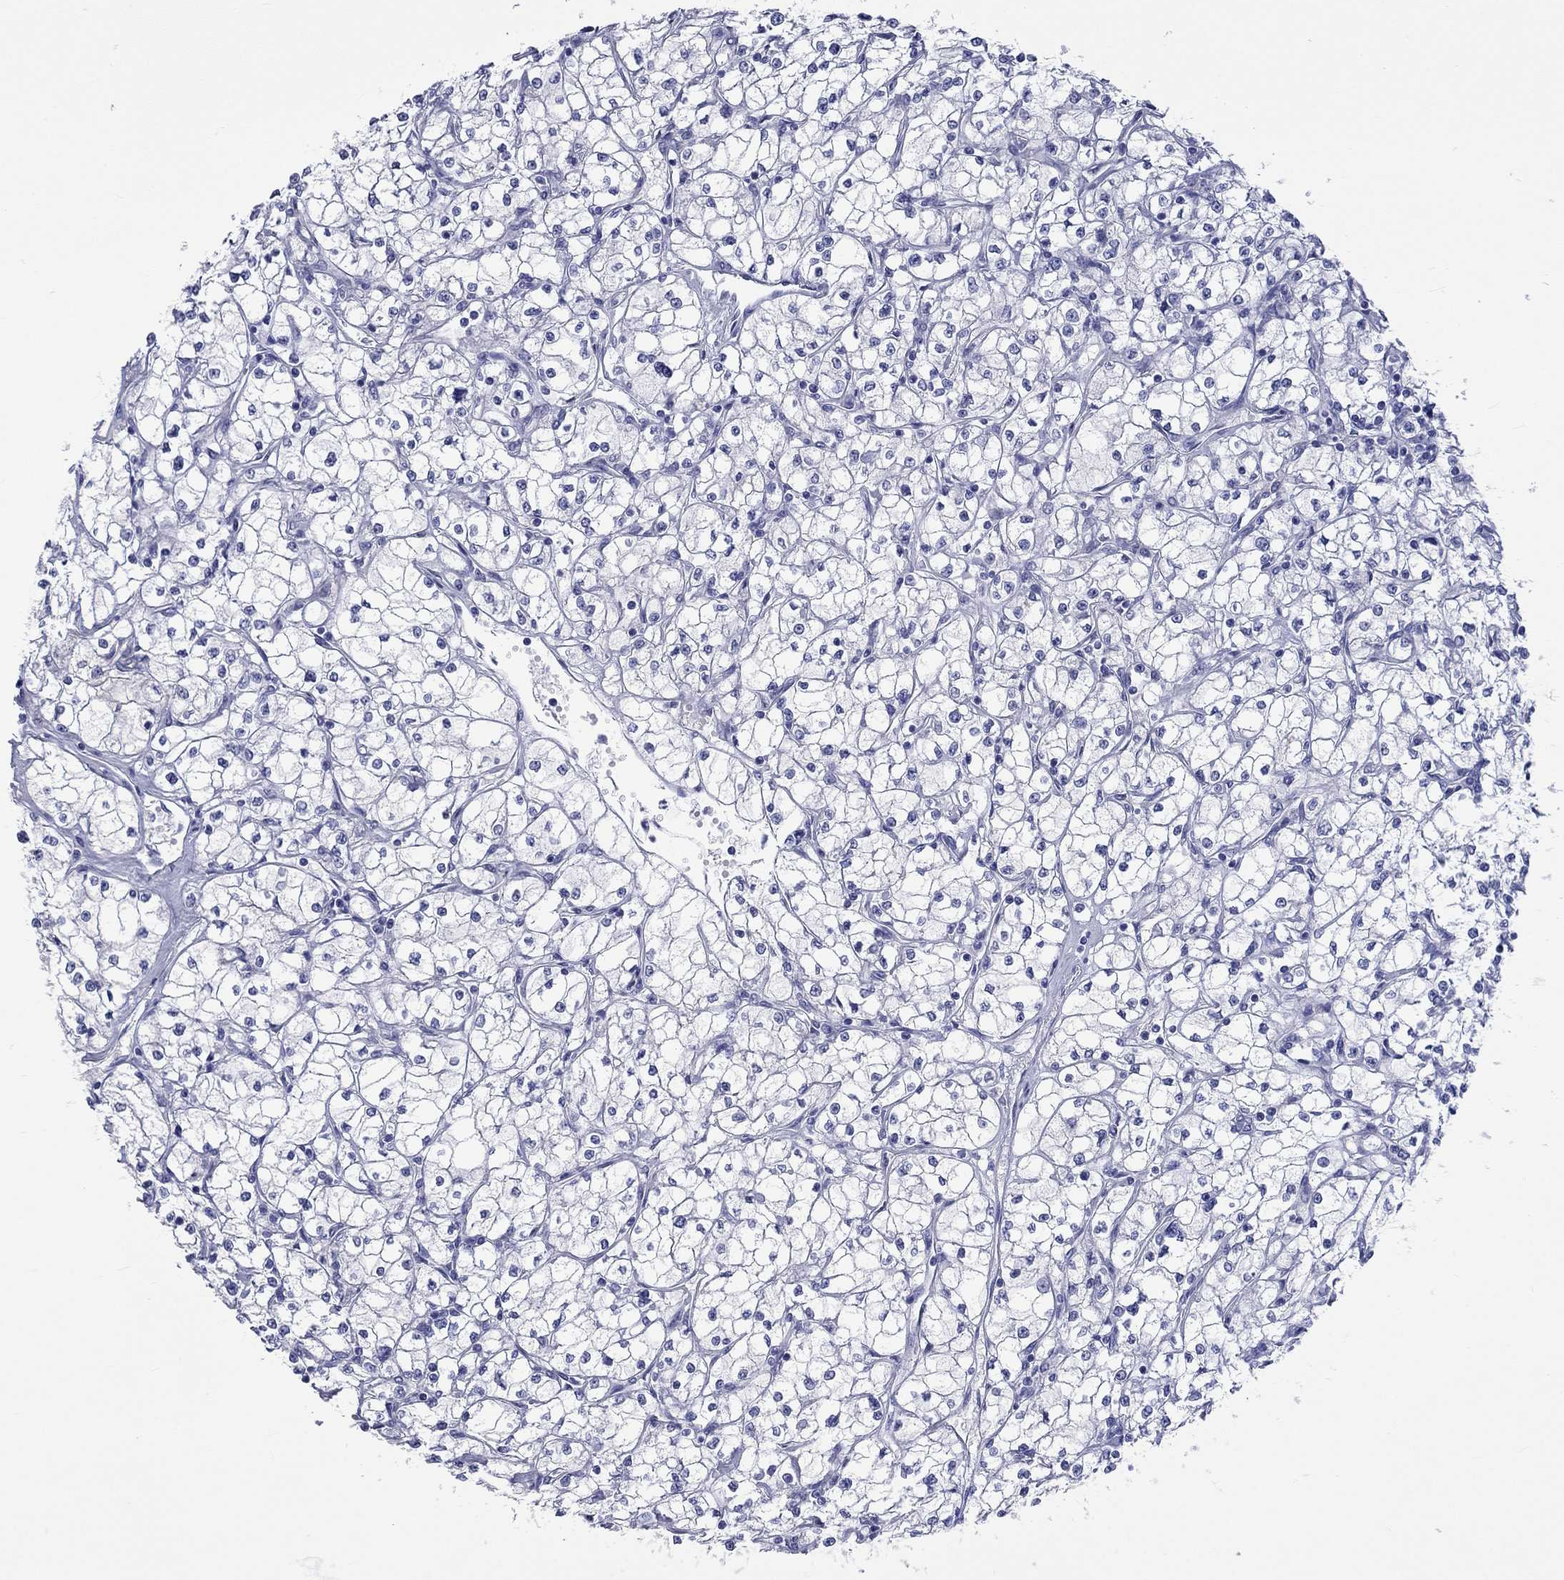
{"staining": {"intensity": "negative", "quantity": "none", "location": "none"}, "tissue": "renal cancer", "cell_type": "Tumor cells", "image_type": "cancer", "snomed": [{"axis": "morphology", "description": "Adenocarcinoma, NOS"}, {"axis": "topography", "description": "Kidney"}], "caption": "This is an IHC micrograph of adenocarcinoma (renal). There is no expression in tumor cells.", "gene": "CERS1", "patient": {"sex": "male", "age": 67}}